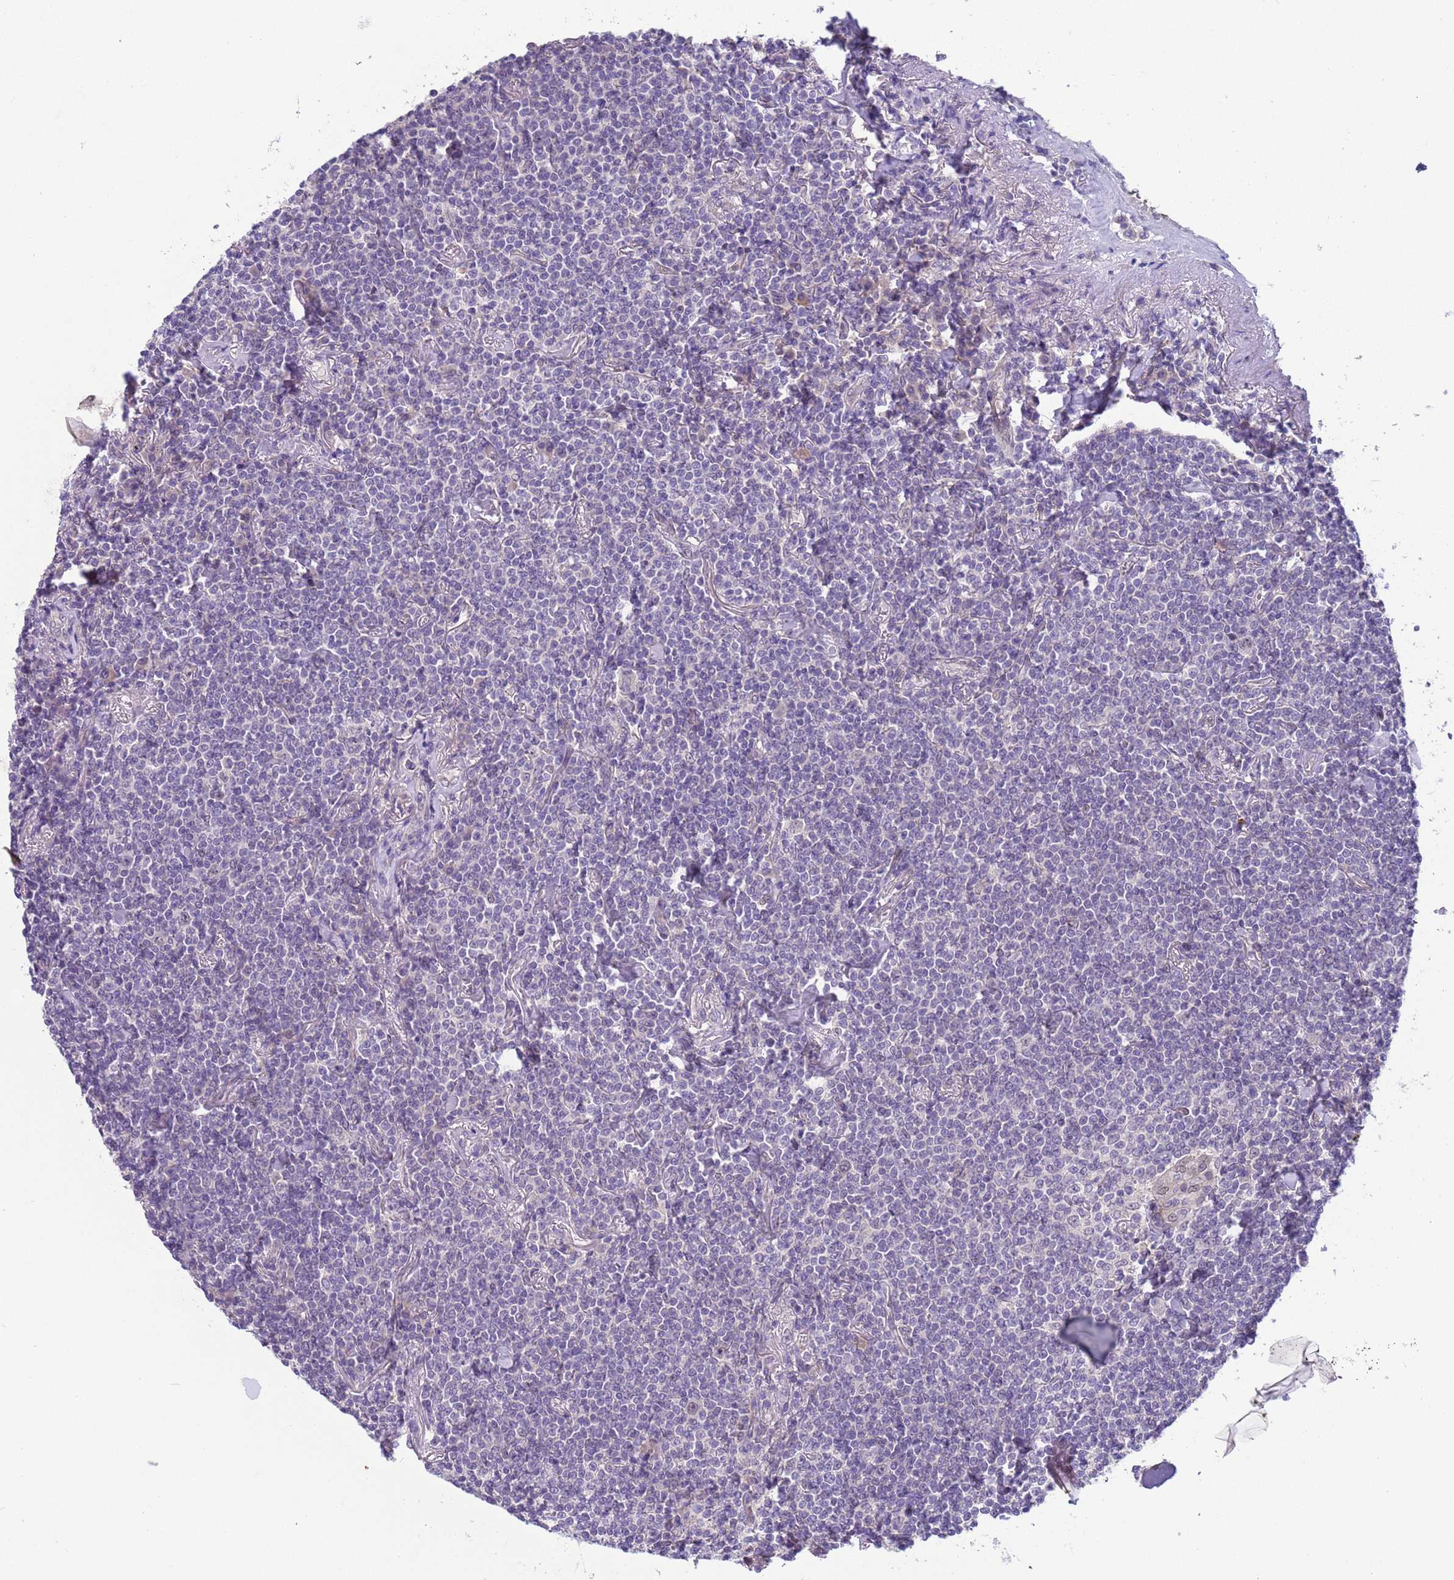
{"staining": {"intensity": "negative", "quantity": "none", "location": "none"}, "tissue": "lymphoma", "cell_type": "Tumor cells", "image_type": "cancer", "snomed": [{"axis": "morphology", "description": "Malignant lymphoma, non-Hodgkin's type, Low grade"}, {"axis": "topography", "description": "Lung"}], "caption": "The photomicrograph exhibits no significant expression in tumor cells of lymphoma. (DAB (3,3'-diaminobenzidine) immunohistochemistry (IHC), high magnification).", "gene": "TRMT10A", "patient": {"sex": "female", "age": 71}}